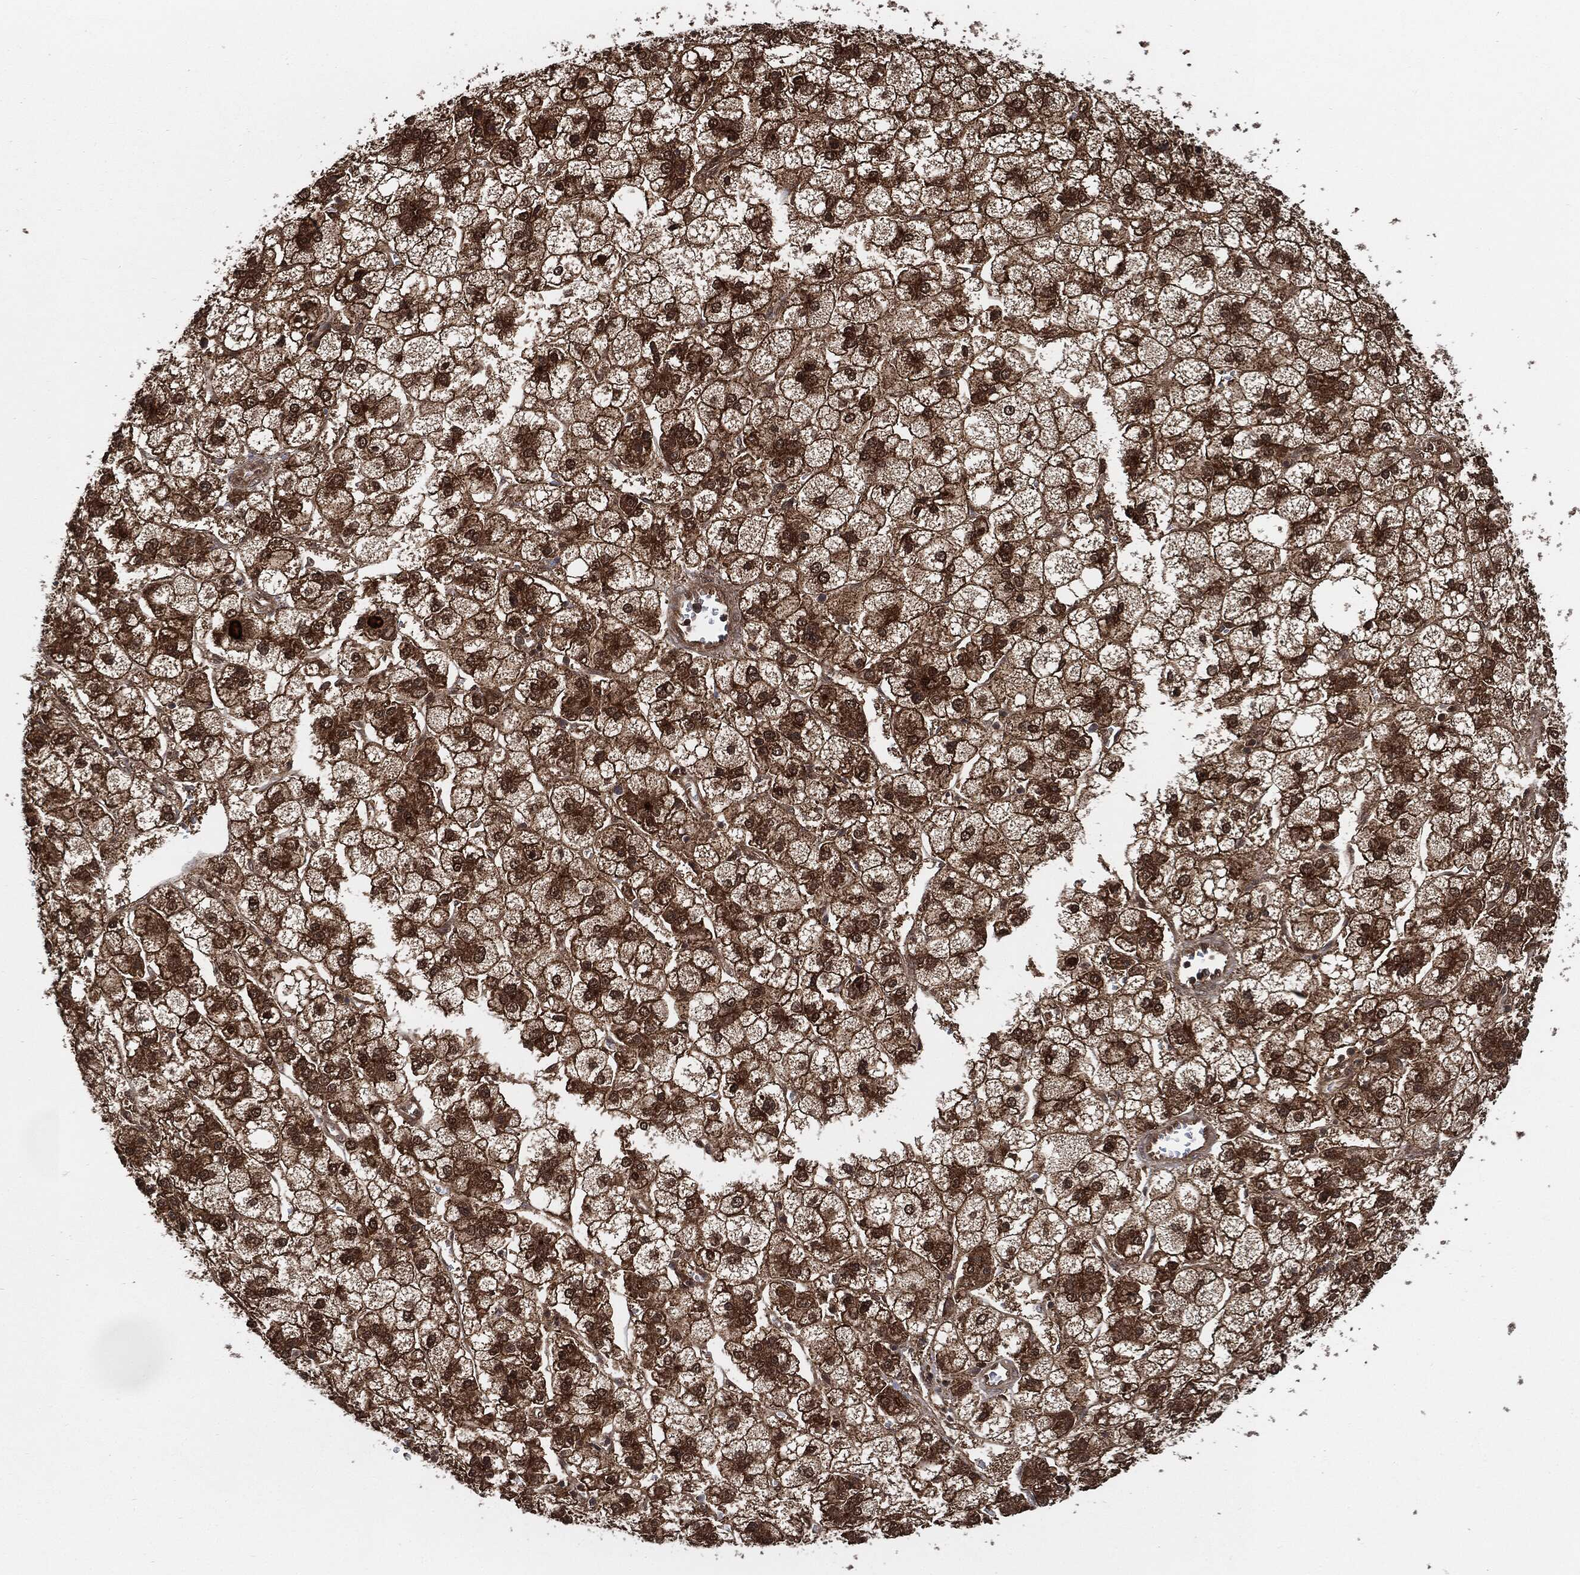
{"staining": {"intensity": "strong", "quantity": ">75%", "location": "cytoplasmic/membranous,nuclear"}, "tissue": "liver cancer", "cell_type": "Tumor cells", "image_type": "cancer", "snomed": [{"axis": "morphology", "description": "Carcinoma, Hepatocellular, NOS"}, {"axis": "topography", "description": "Liver"}], "caption": "Liver cancer stained with a protein marker displays strong staining in tumor cells.", "gene": "CUTA", "patient": {"sex": "male", "age": 73}}